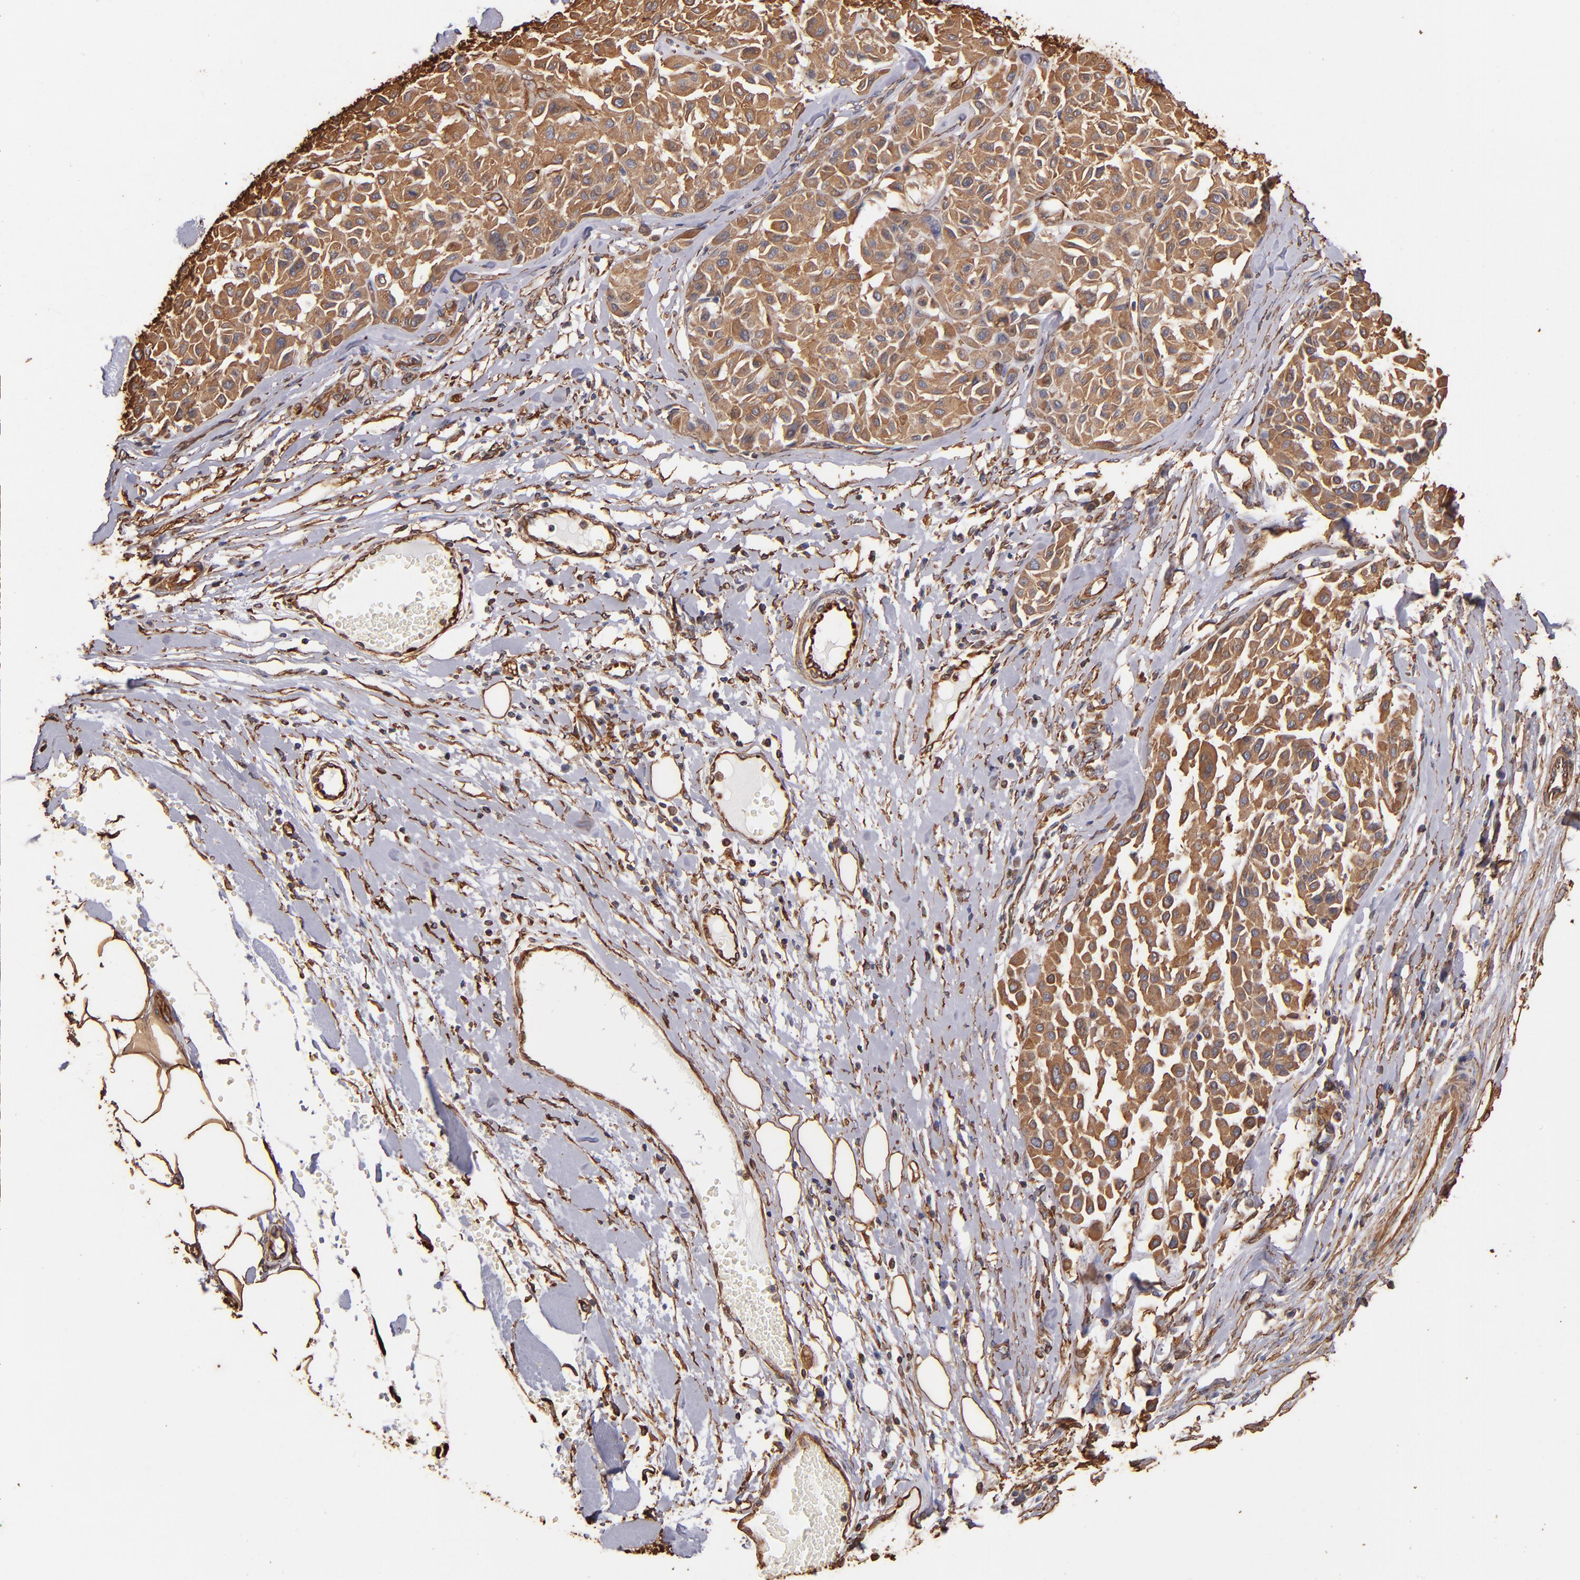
{"staining": {"intensity": "moderate", "quantity": ">75%", "location": "cytoplasmic/membranous"}, "tissue": "melanoma", "cell_type": "Tumor cells", "image_type": "cancer", "snomed": [{"axis": "morphology", "description": "Malignant melanoma, Metastatic site"}, {"axis": "topography", "description": "Soft tissue"}], "caption": "Immunohistochemical staining of human melanoma shows medium levels of moderate cytoplasmic/membranous protein expression in about >75% of tumor cells.", "gene": "VIM", "patient": {"sex": "male", "age": 41}}